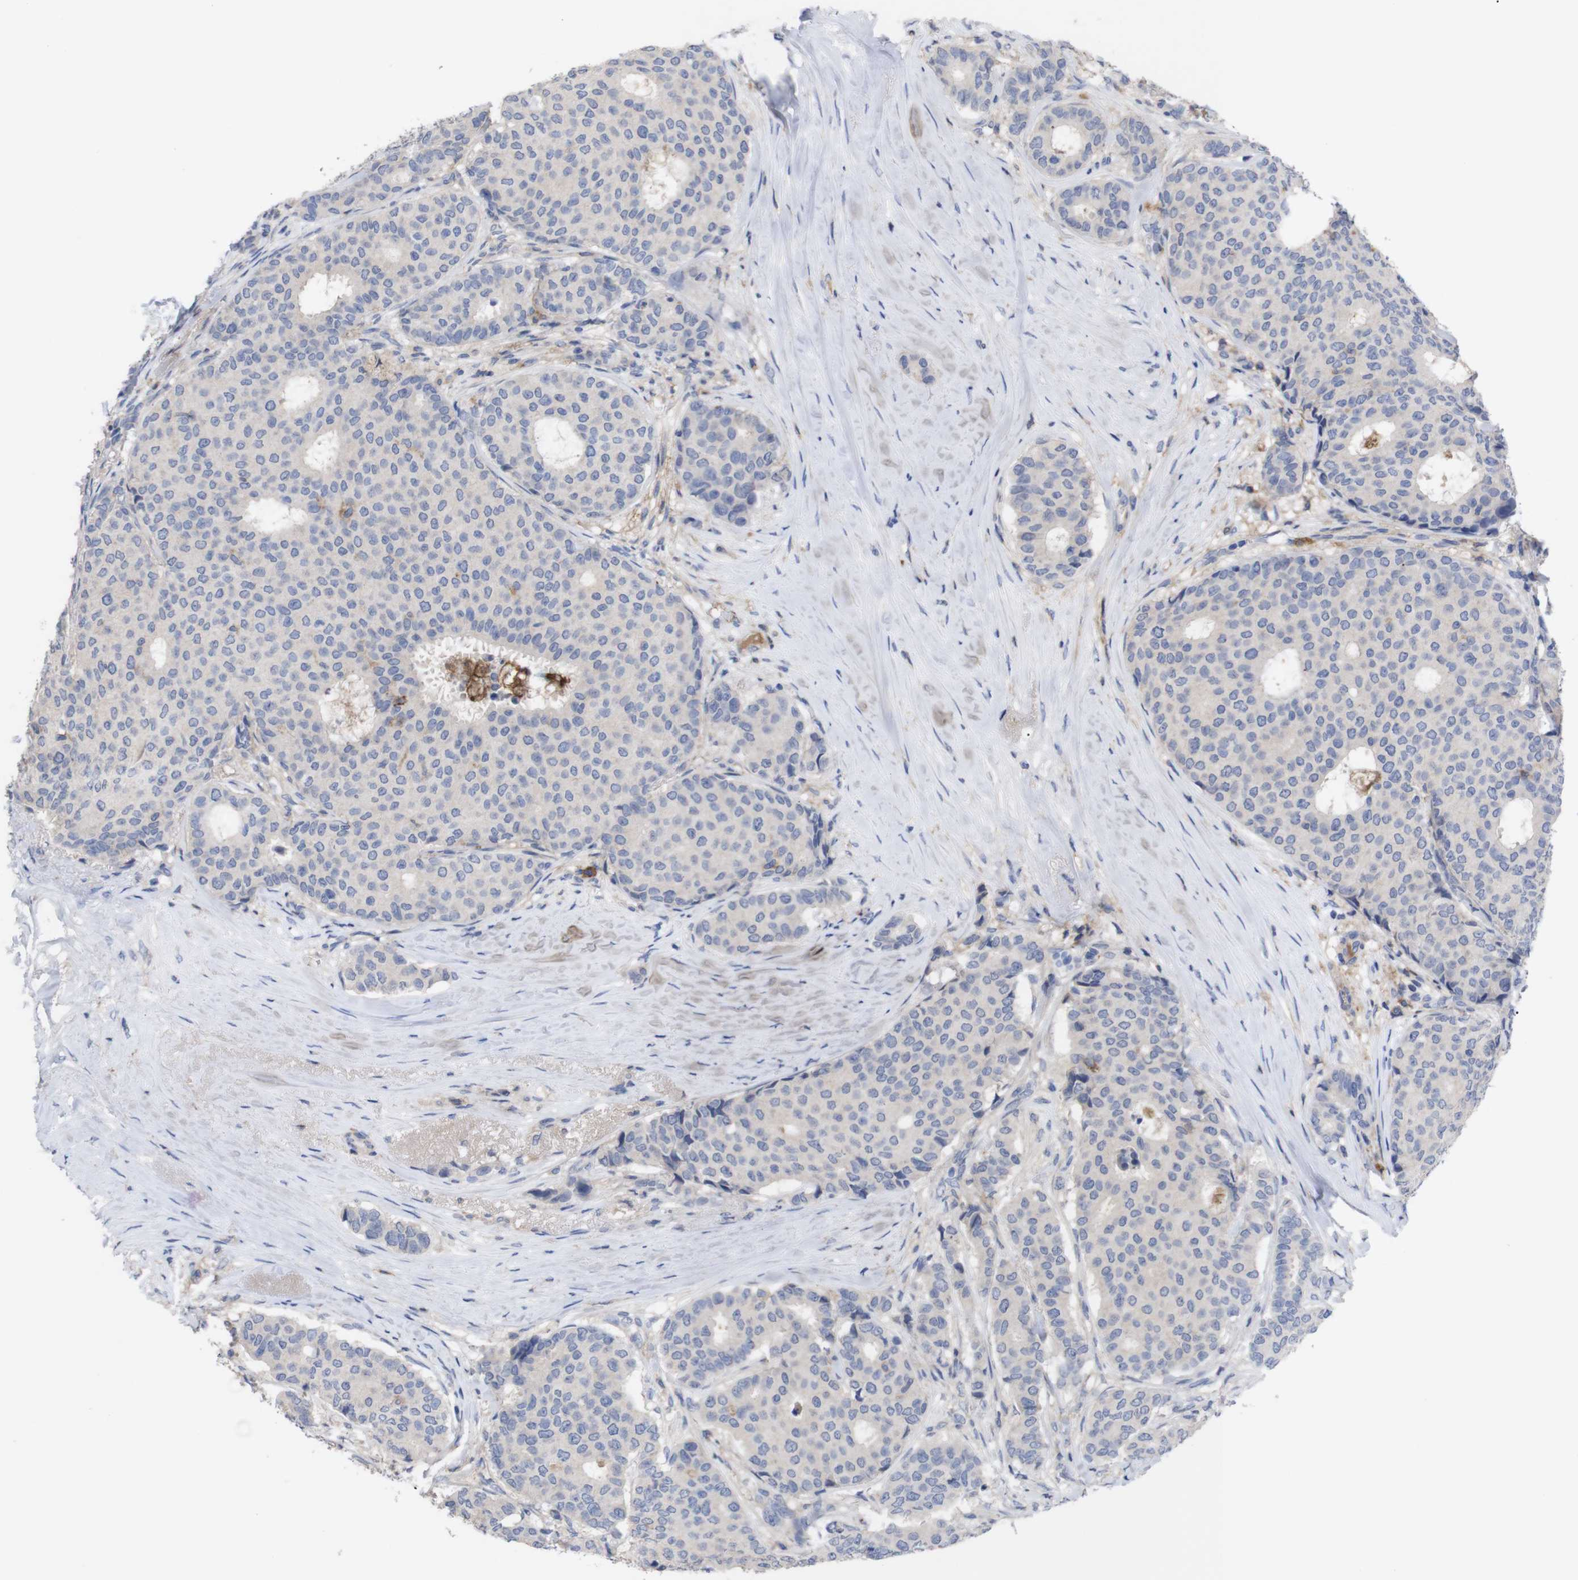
{"staining": {"intensity": "negative", "quantity": "none", "location": "none"}, "tissue": "breast cancer", "cell_type": "Tumor cells", "image_type": "cancer", "snomed": [{"axis": "morphology", "description": "Duct carcinoma"}, {"axis": "topography", "description": "Breast"}], "caption": "Photomicrograph shows no protein staining in tumor cells of breast cancer (intraductal carcinoma) tissue.", "gene": "C5AR1", "patient": {"sex": "female", "age": 75}}